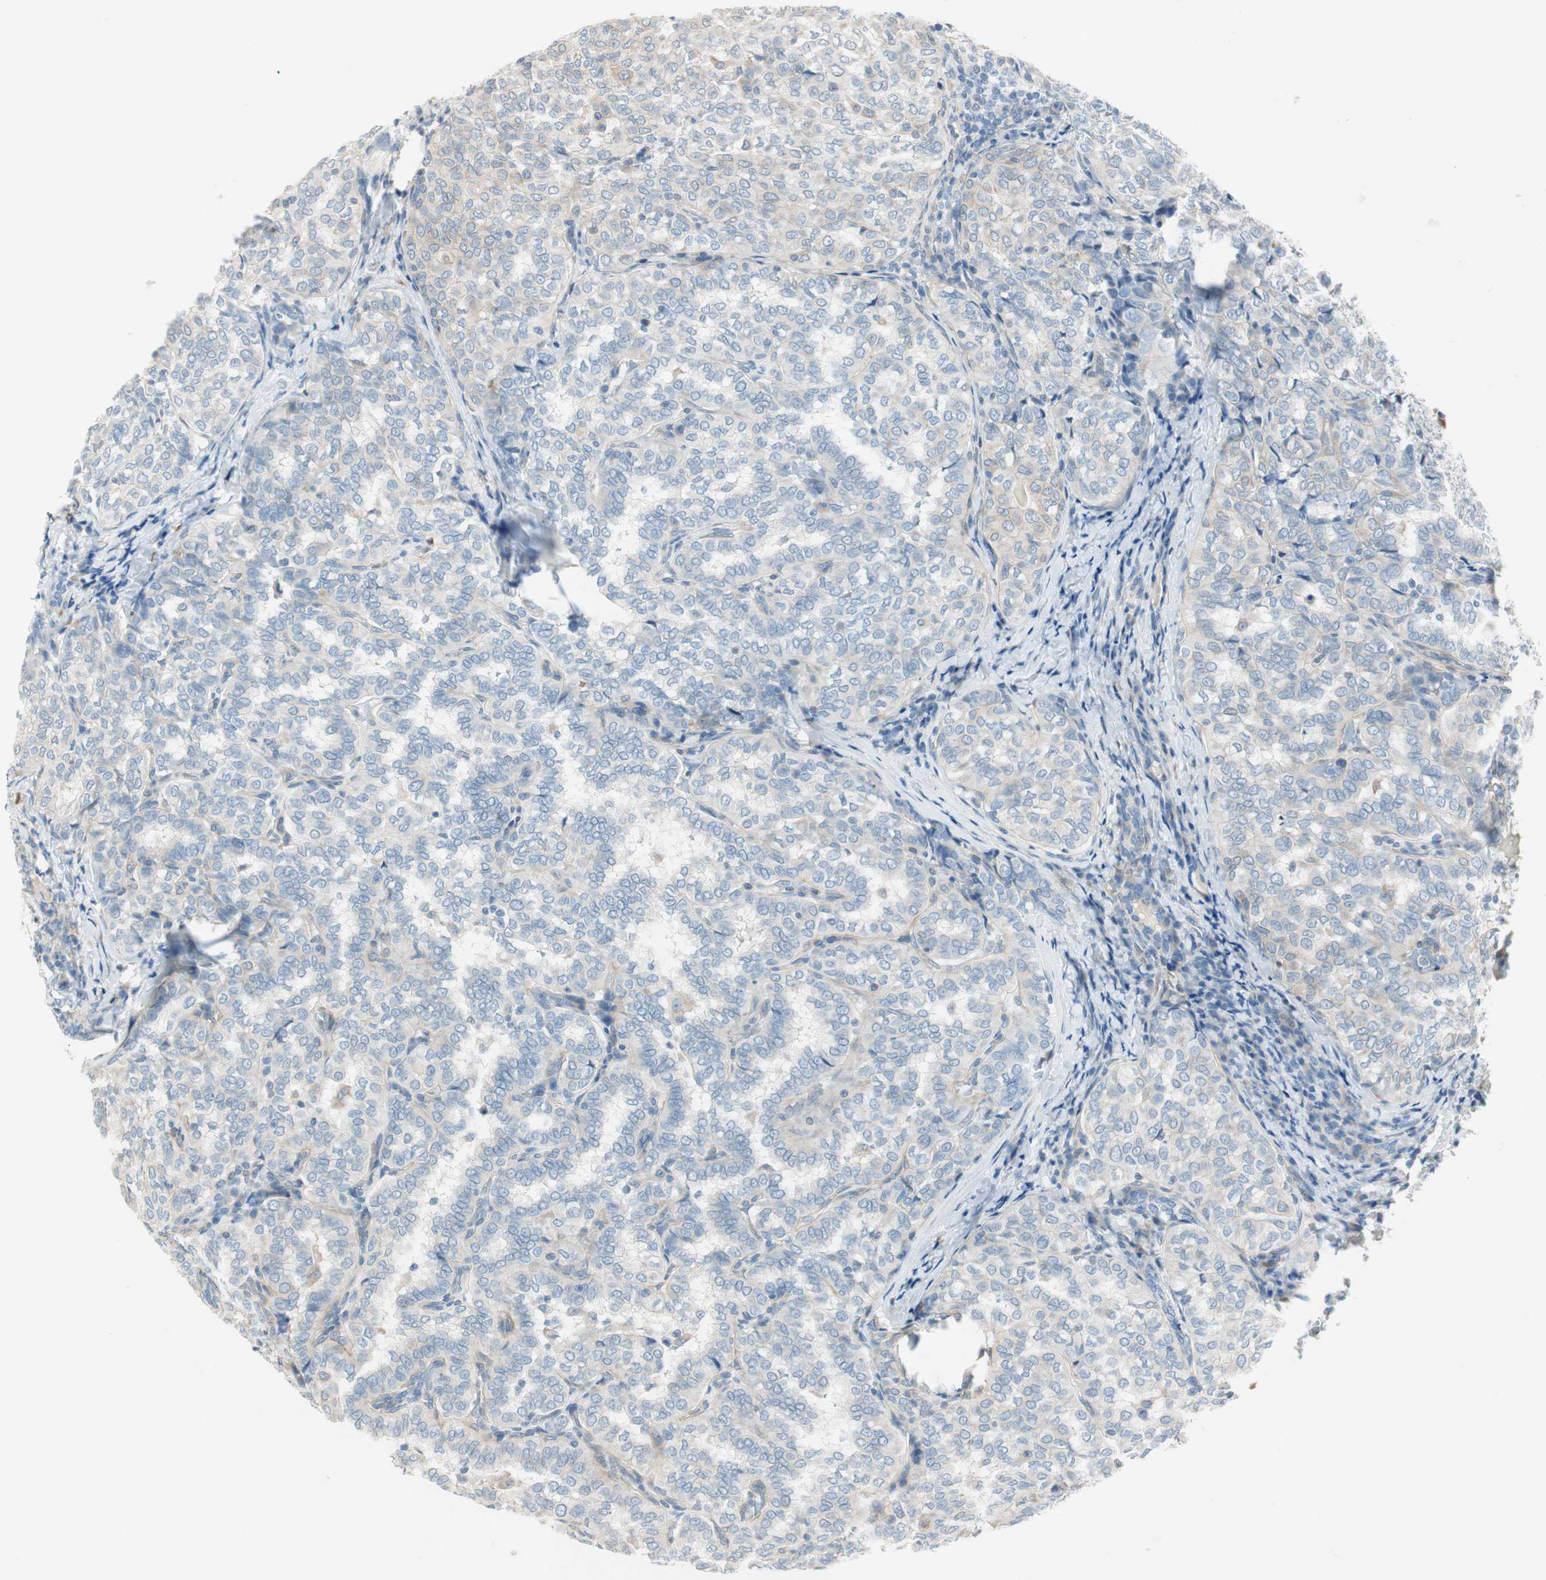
{"staining": {"intensity": "weak", "quantity": "25%-75%", "location": "cytoplasmic/membranous"}, "tissue": "thyroid cancer", "cell_type": "Tumor cells", "image_type": "cancer", "snomed": [{"axis": "morphology", "description": "Normal tissue, NOS"}, {"axis": "morphology", "description": "Papillary adenocarcinoma, NOS"}, {"axis": "topography", "description": "Thyroid gland"}], "caption": "Immunohistochemistry (IHC) photomicrograph of papillary adenocarcinoma (thyroid) stained for a protein (brown), which demonstrates low levels of weak cytoplasmic/membranous staining in about 25%-75% of tumor cells.", "gene": "CDK3", "patient": {"sex": "female", "age": 30}}